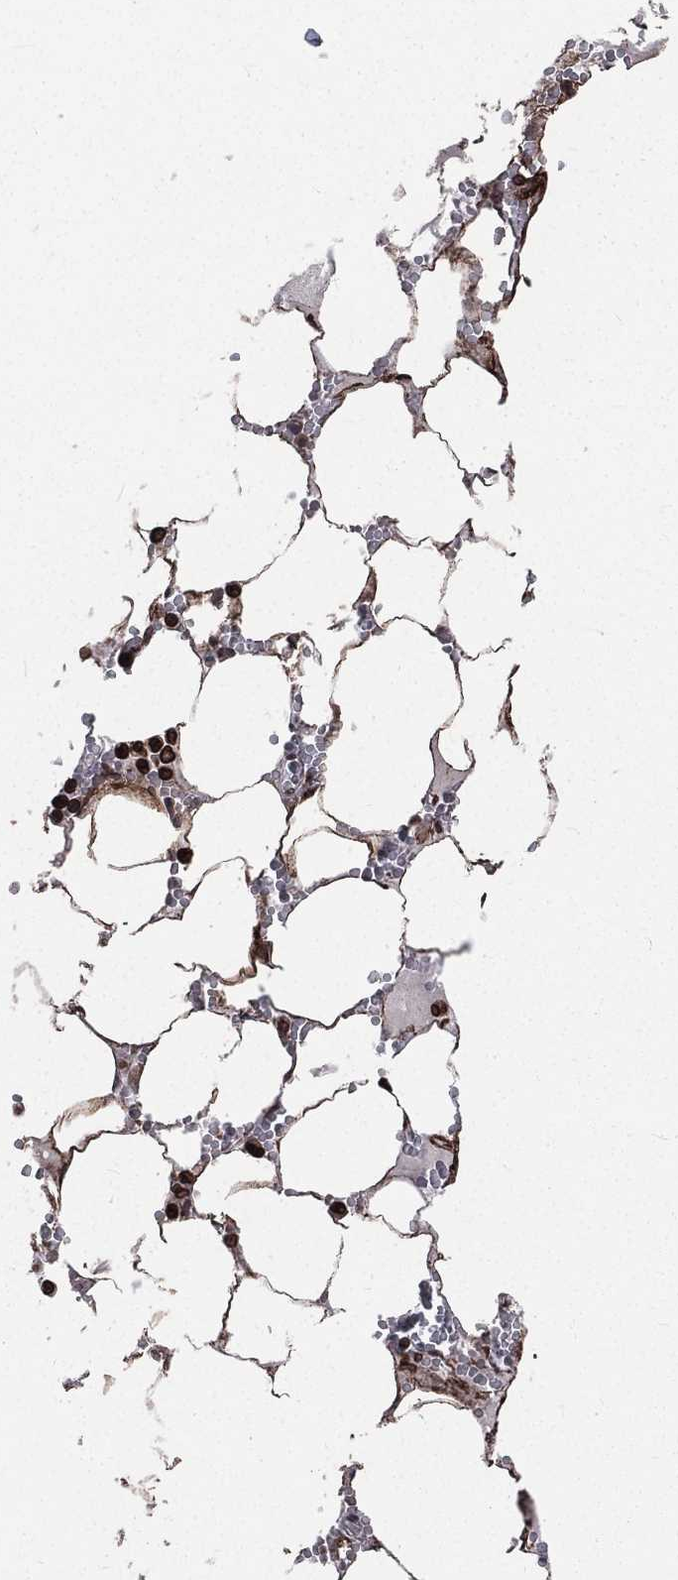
{"staining": {"intensity": "strong", "quantity": ">75%", "location": "nuclear"}, "tissue": "bone marrow", "cell_type": "Hematopoietic cells", "image_type": "normal", "snomed": [{"axis": "morphology", "description": "Normal tissue, NOS"}, {"axis": "topography", "description": "Bone marrow"}], "caption": "Protein positivity by IHC shows strong nuclear staining in approximately >75% of hematopoietic cells in normal bone marrow.", "gene": "LBR", "patient": {"sex": "female", "age": 64}}